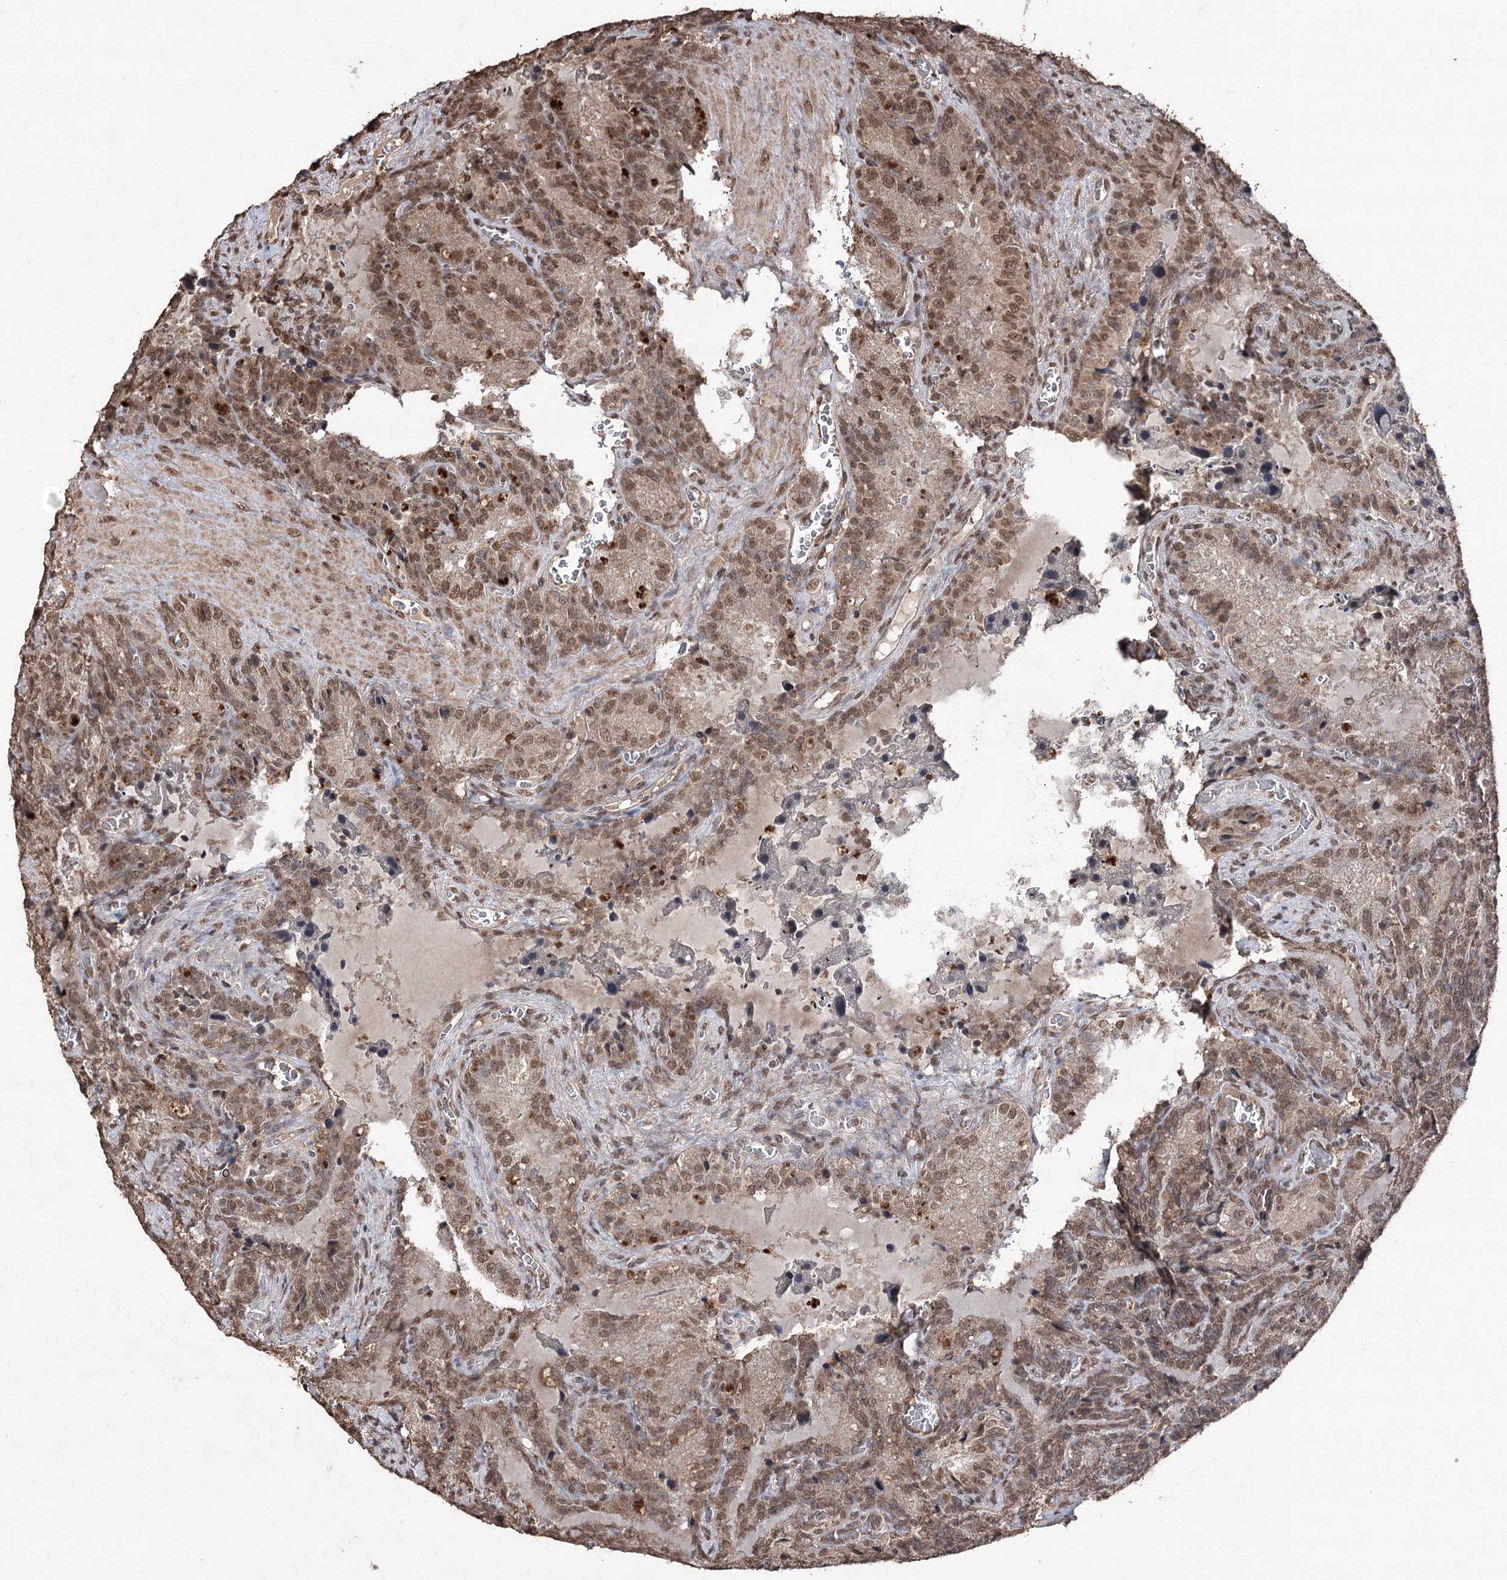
{"staining": {"intensity": "moderate", "quantity": ">75%", "location": "cytoplasmic/membranous,nuclear"}, "tissue": "seminal vesicle", "cell_type": "Glandular cells", "image_type": "normal", "snomed": [{"axis": "morphology", "description": "Normal tissue, NOS"}, {"axis": "topography", "description": "Seminal veicle"}], "caption": "This photomicrograph shows unremarkable seminal vesicle stained with immunohistochemistry to label a protein in brown. The cytoplasmic/membranous,nuclear of glandular cells show moderate positivity for the protein. Nuclei are counter-stained blue.", "gene": "ATG14", "patient": {"sex": "male", "age": 62}}